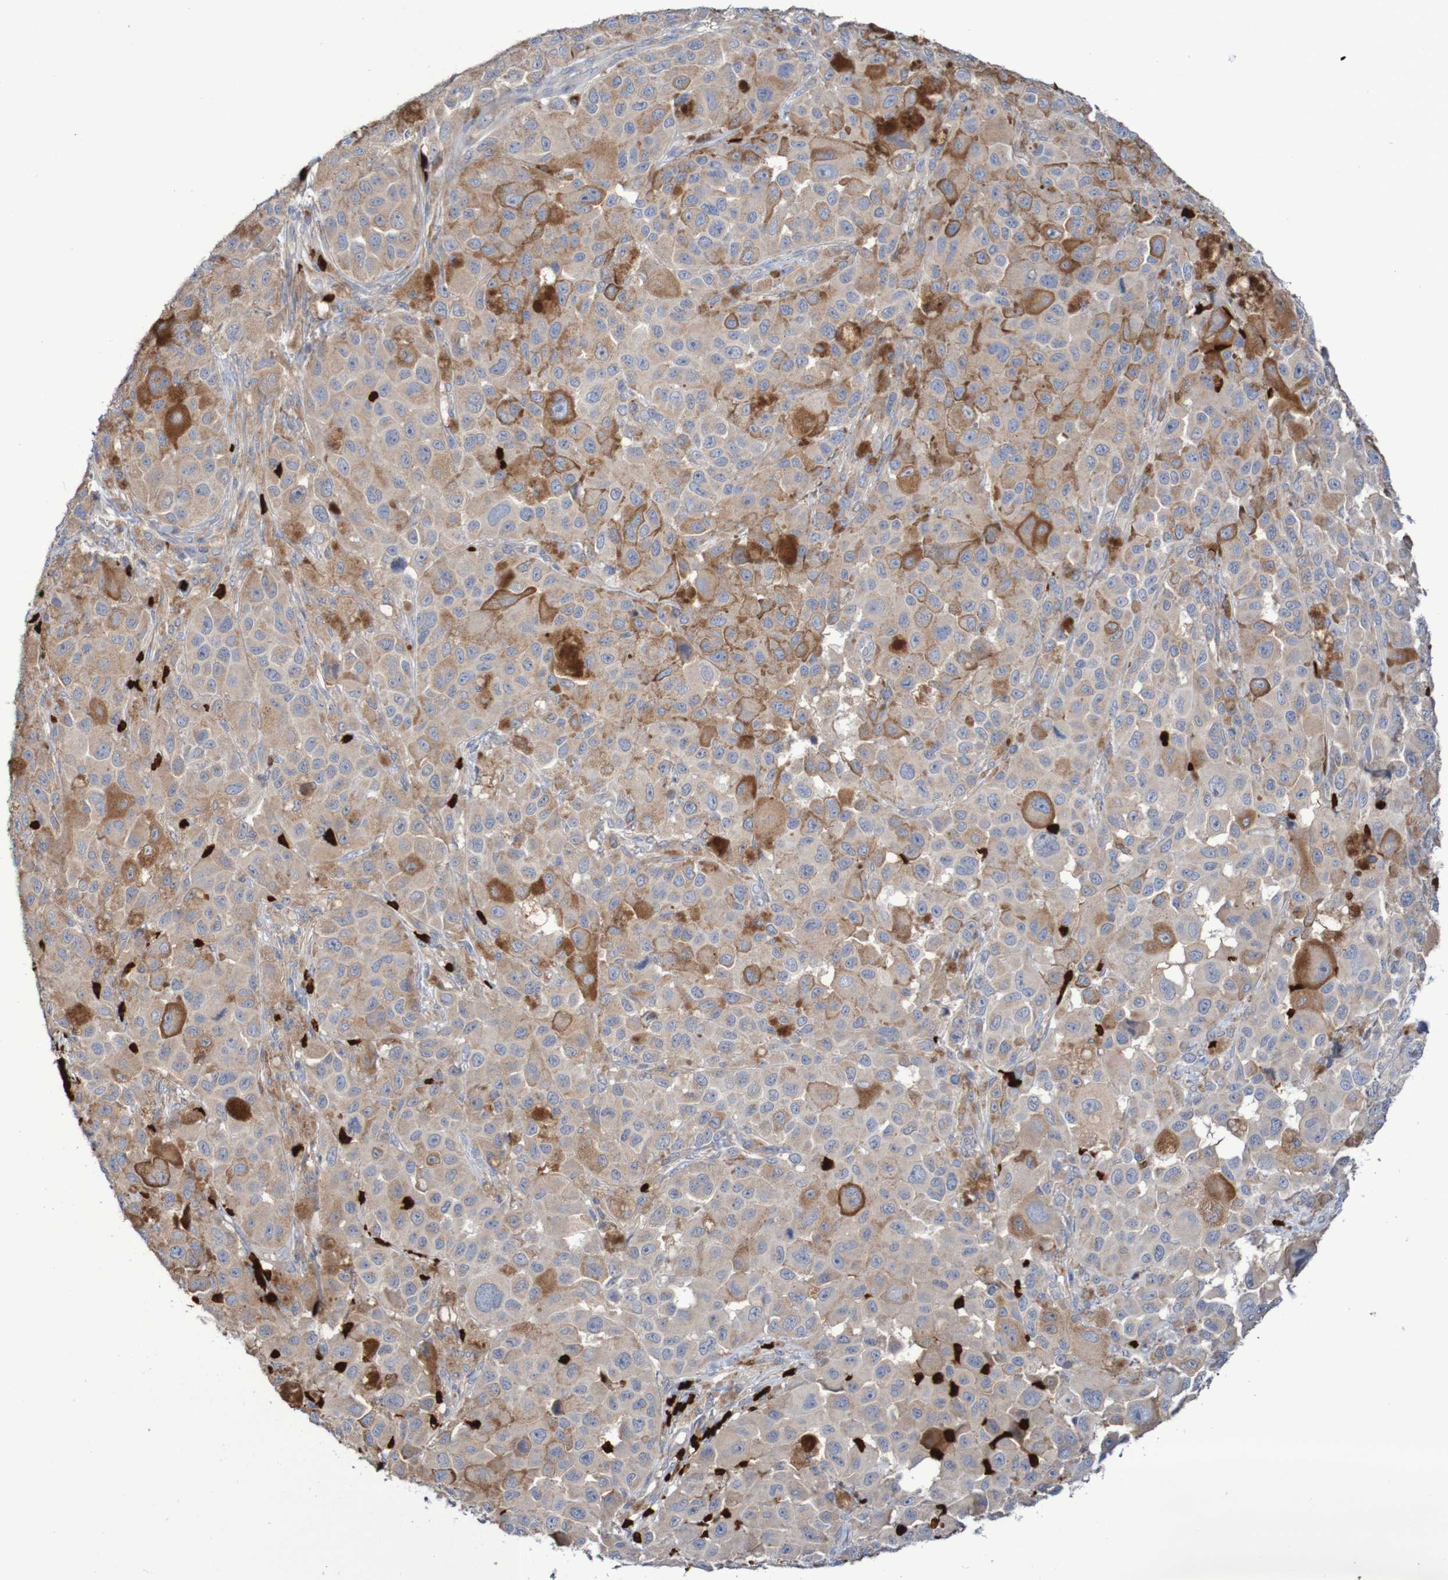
{"staining": {"intensity": "moderate", "quantity": "25%-75%", "location": "cytoplasmic/membranous"}, "tissue": "melanoma", "cell_type": "Tumor cells", "image_type": "cancer", "snomed": [{"axis": "morphology", "description": "Malignant melanoma, NOS"}, {"axis": "topography", "description": "Skin"}], "caption": "Human melanoma stained for a protein (brown) exhibits moderate cytoplasmic/membranous positive staining in approximately 25%-75% of tumor cells.", "gene": "PARP4", "patient": {"sex": "male", "age": 96}}